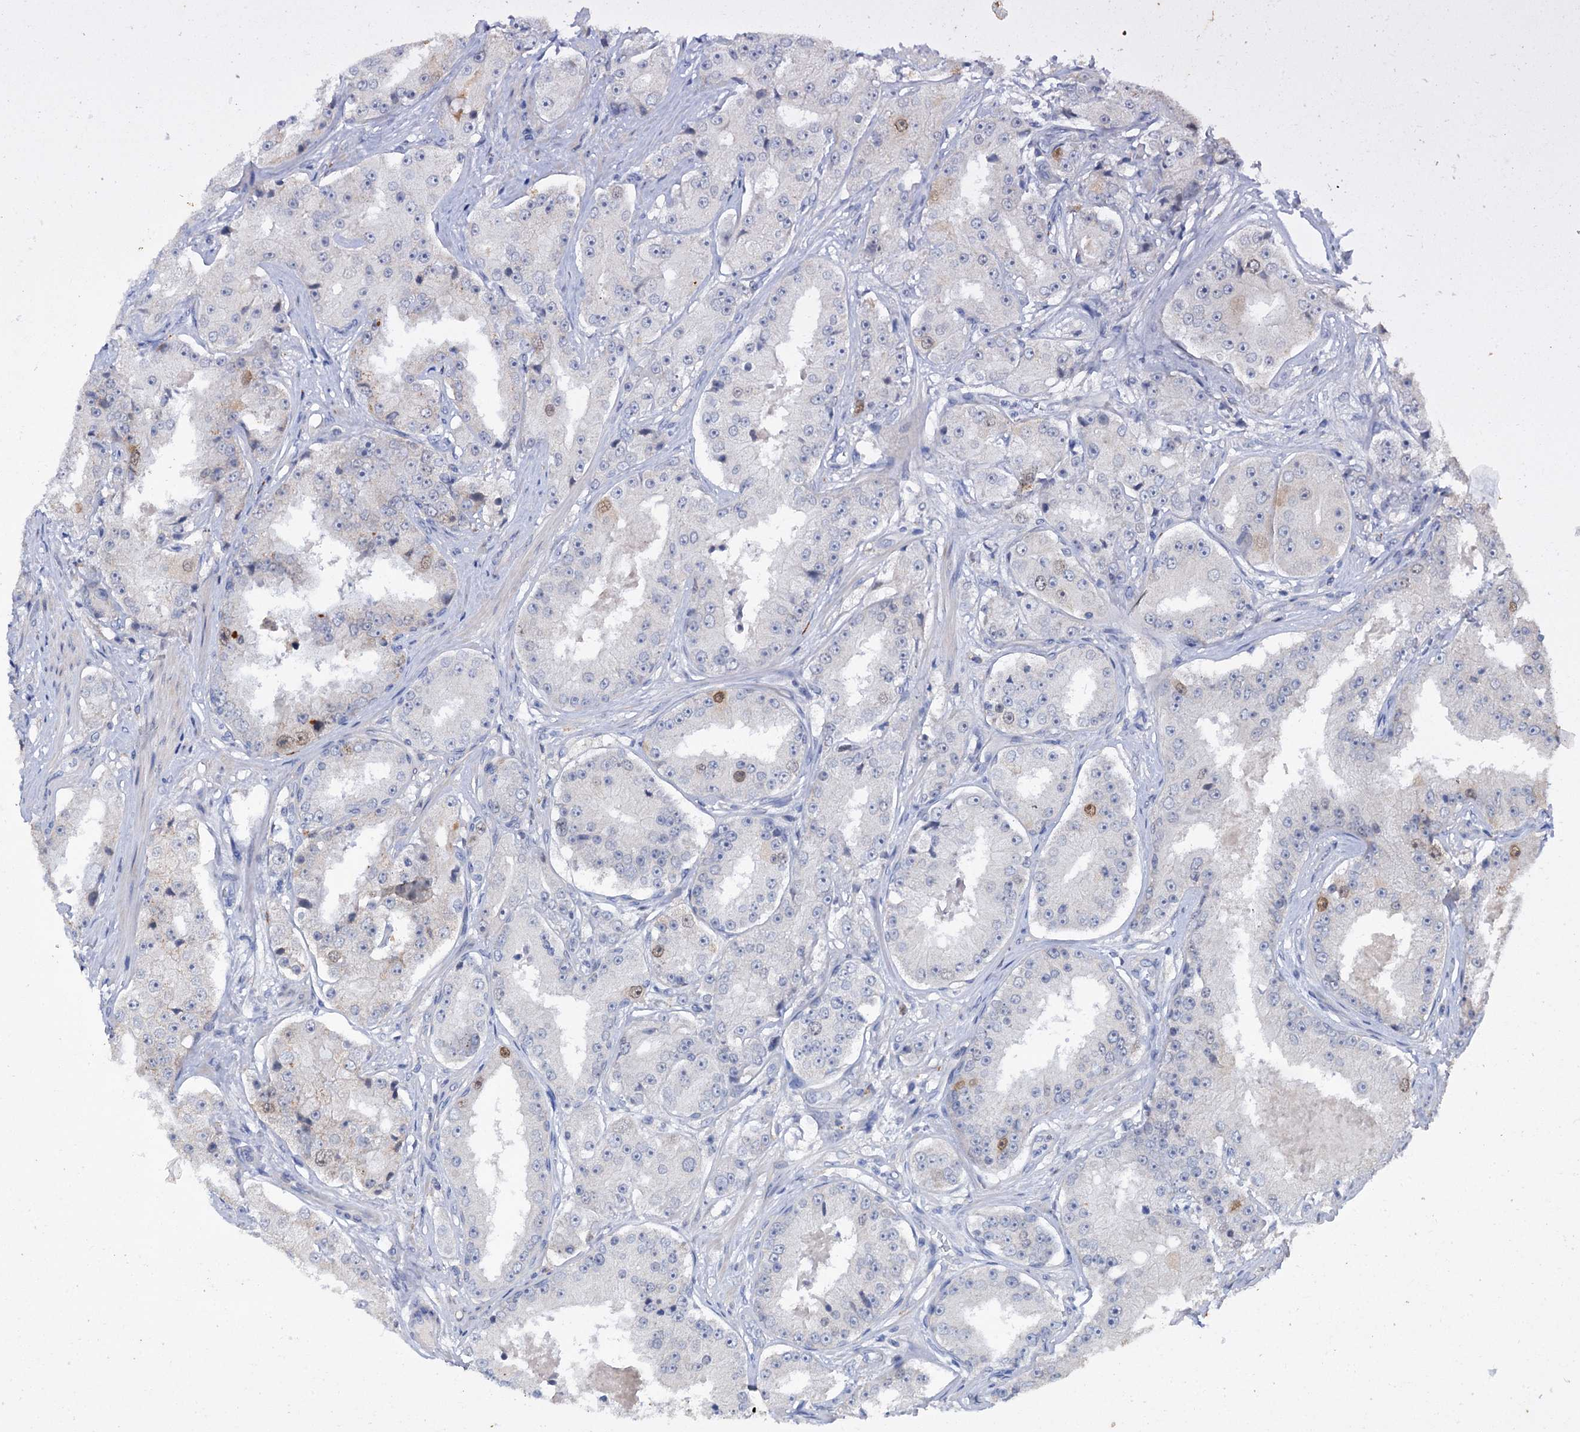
{"staining": {"intensity": "negative", "quantity": "none", "location": "none"}, "tissue": "prostate cancer", "cell_type": "Tumor cells", "image_type": "cancer", "snomed": [{"axis": "morphology", "description": "Adenocarcinoma, High grade"}, {"axis": "topography", "description": "Prostate"}], "caption": "A high-resolution photomicrograph shows immunohistochemistry (IHC) staining of prostate cancer (high-grade adenocarcinoma), which reveals no significant positivity in tumor cells.", "gene": "FAM111B", "patient": {"sex": "male", "age": 73}}